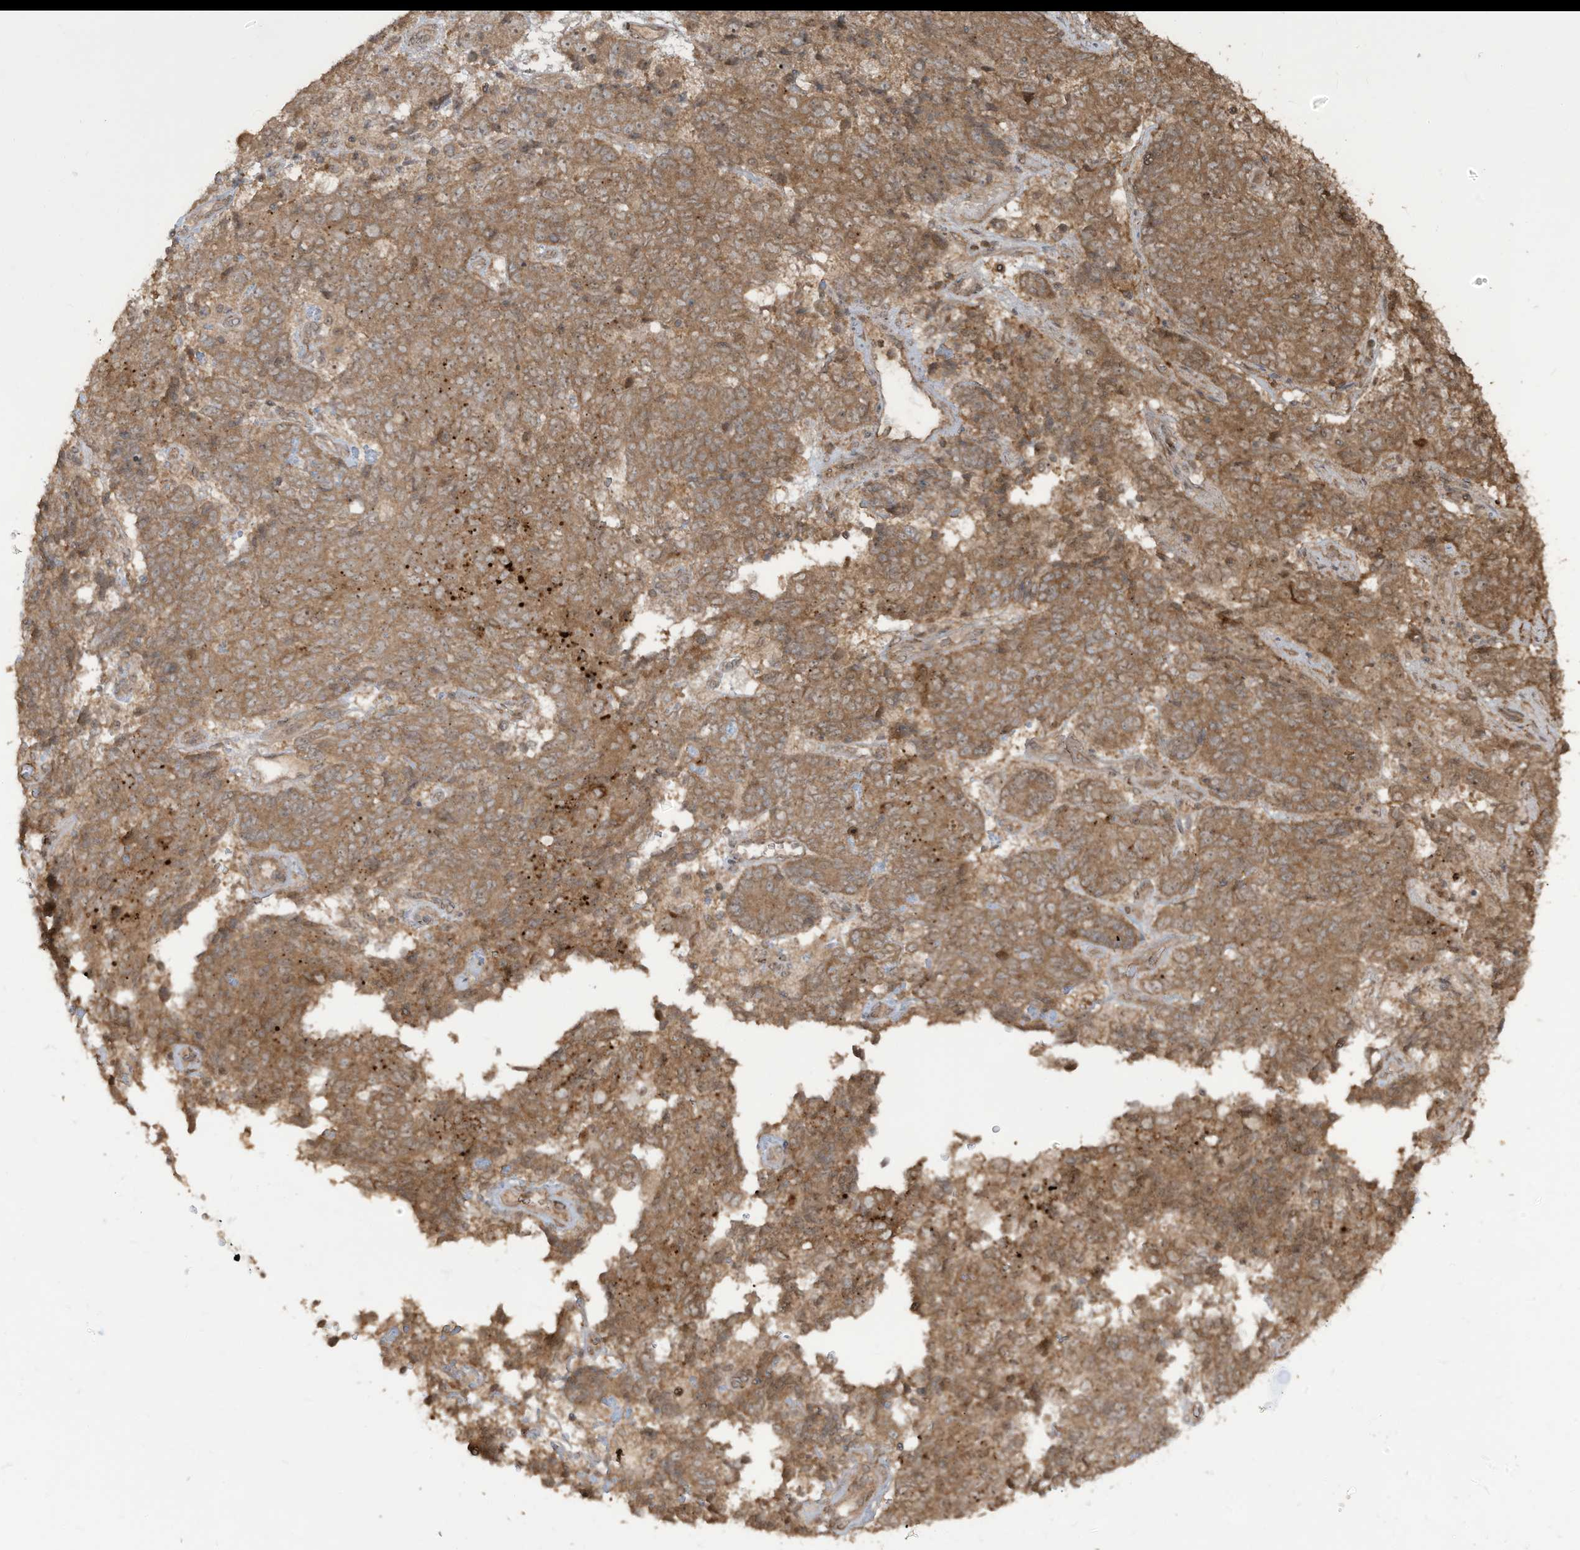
{"staining": {"intensity": "moderate", "quantity": "25%-75%", "location": "cytoplasmic/membranous"}, "tissue": "endometrial cancer", "cell_type": "Tumor cells", "image_type": "cancer", "snomed": [{"axis": "morphology", "description": "Adenocarcinoma, NOS"}, {"axis": "topography", "description": "Endometrium"}], "caption": "A brown stain highlights moderate cytoplasmic/membranous positivity of a protein in human endometrial adenocarcinoma tumor cells.", "gene": "CARF", "patient": {"sex": "female", "age": 80}}